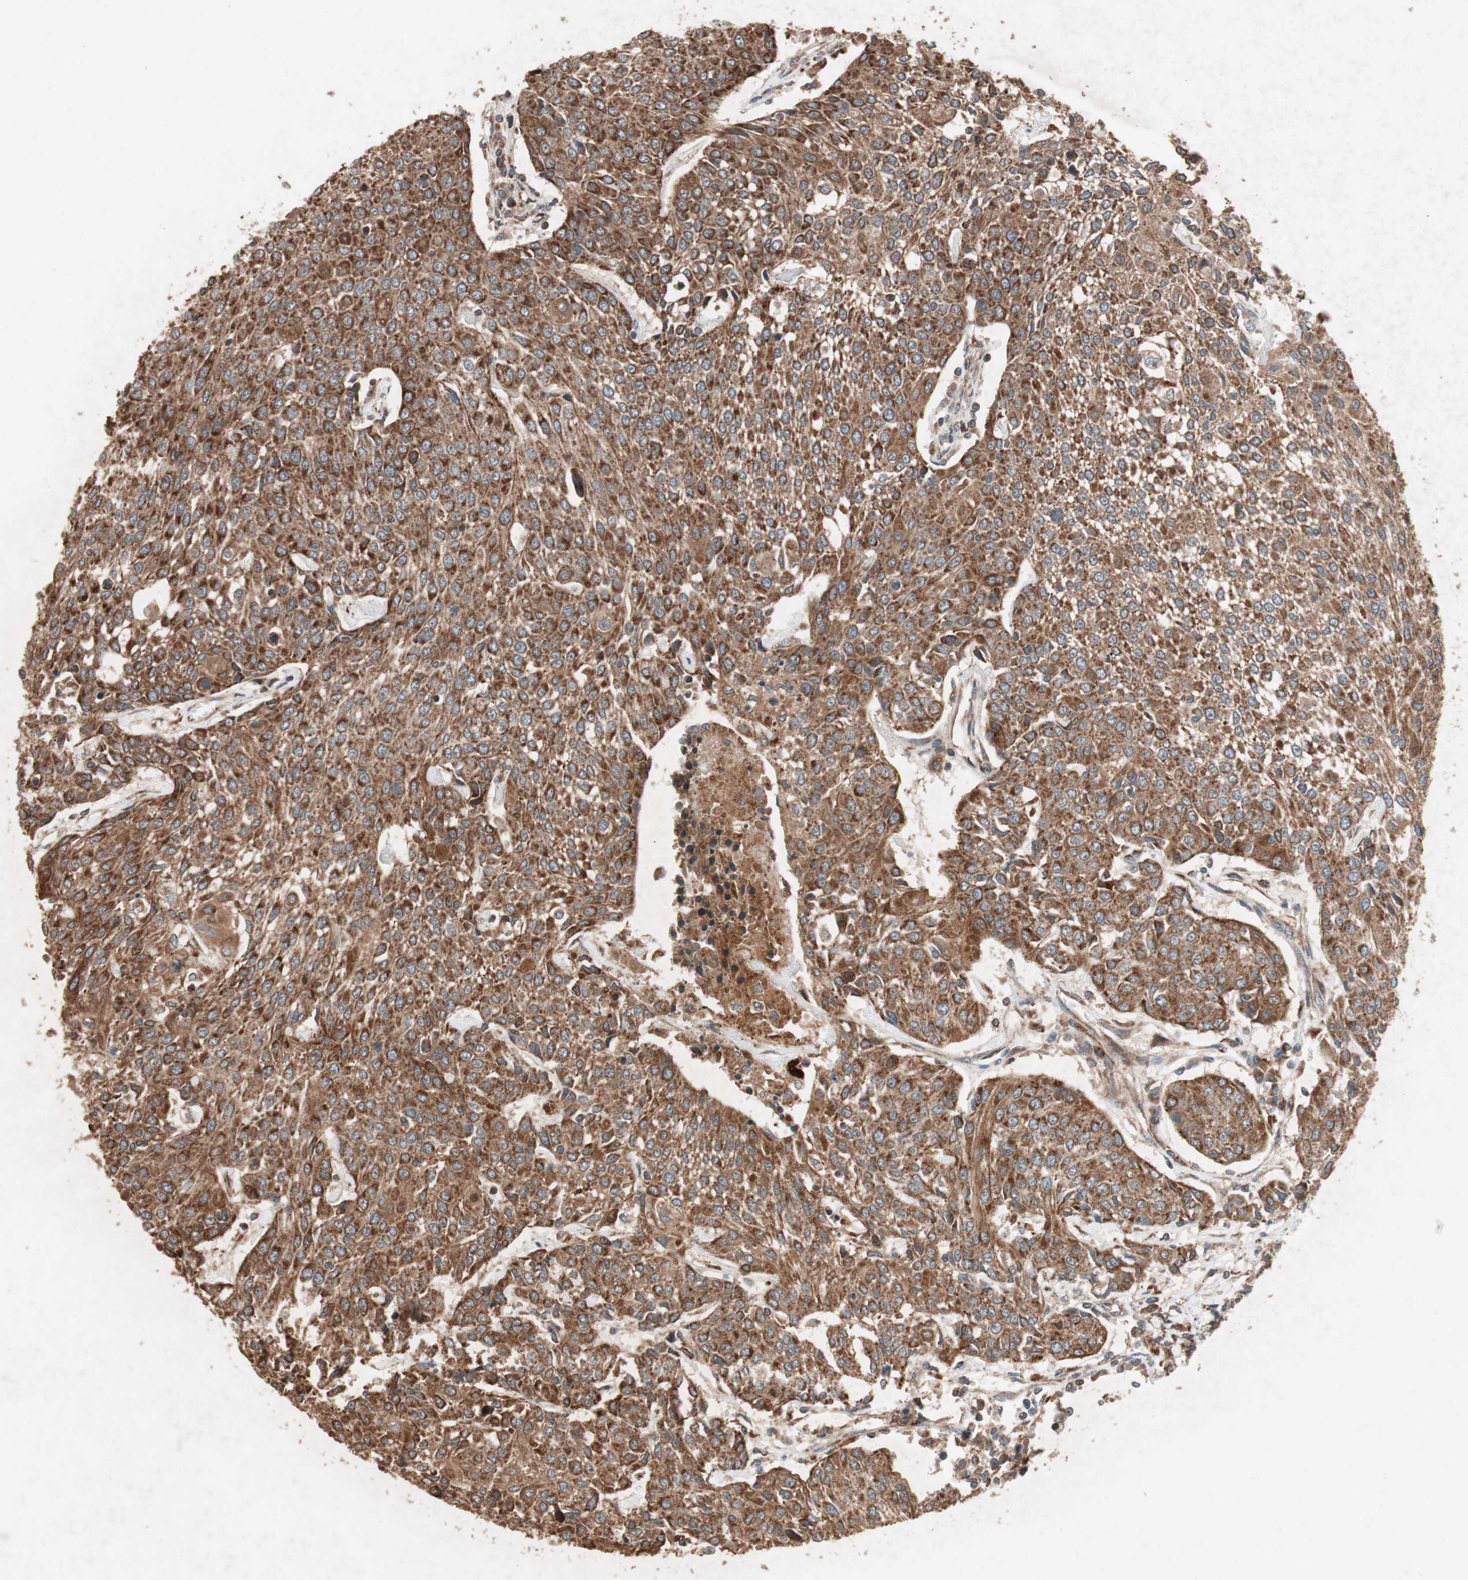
{"staining": {"intensity": "strong", "quantity": ">75%", "location": "cytoplasmic/membranous"}, "tissue": "urothelial cancer", "cell_type": "Tumor cells", "image_type": "cancer", "snomed": [{"axis": "morphology", "description": "Urothelial carcinoma, High grade"}, {"axis": "topography", "description": "Urinary bladder"}], "caption": "Immunohistochemistry image of human urothelial cancer stained for a protein (brown), which shows high levels of strong cytoplasmic/membranous staining in approximately >75% of tumor cells.", "gene": "RAB1A", "patient": {"sex": "female", "age": 85}}